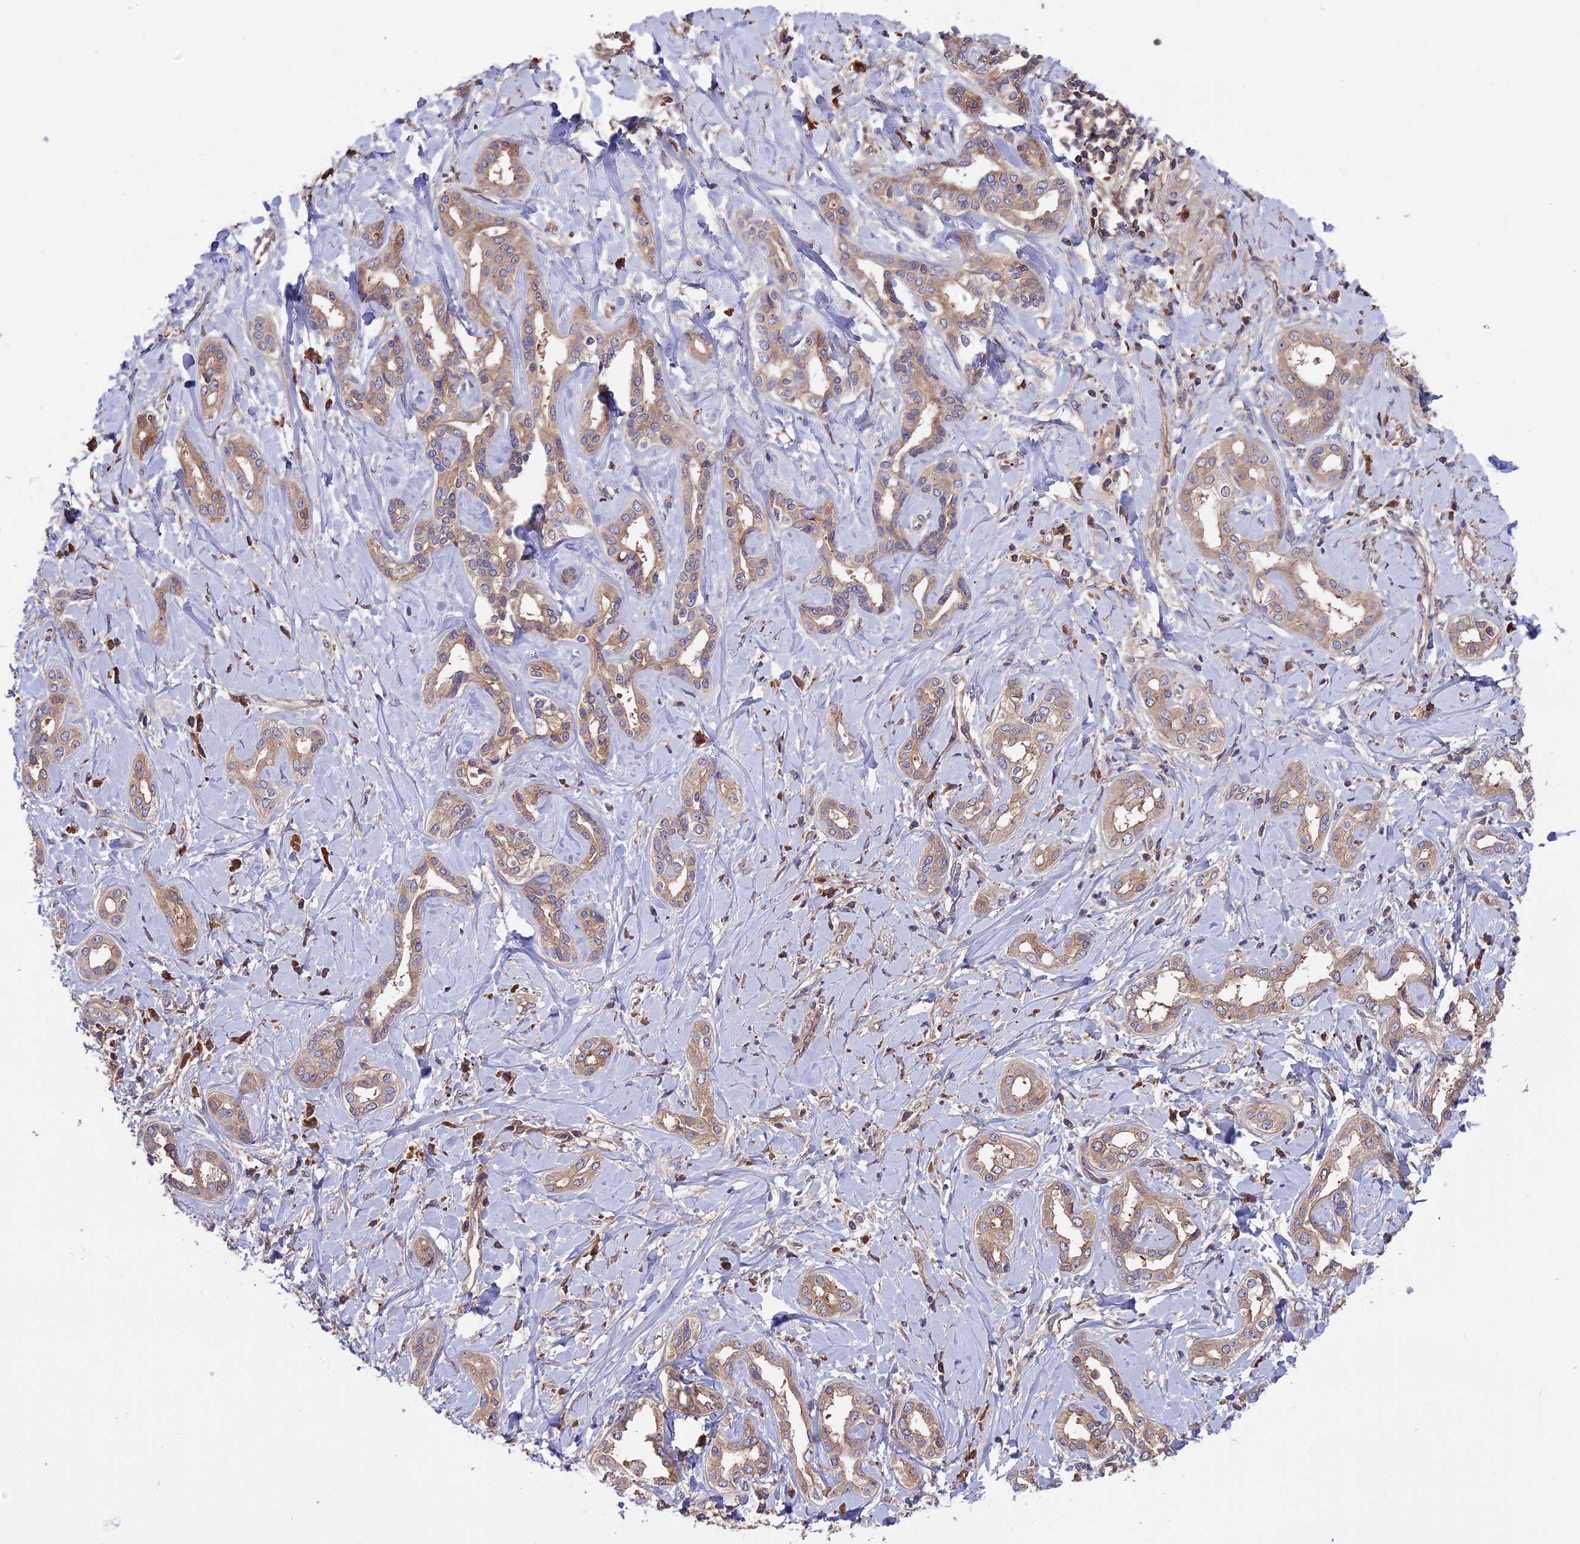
{"staining": {"intensity": "weak", "quantity": ">75%", "location": "cytoplasmic/membranous"}, "tissue": "liver cancer", "cell_type": "Tumor cells", "image_type": "cancer", "snomed": [{"axis": "morphology", "description": "Cholangiocarcinoma"}, {"axis": "topography", "description": "Liver"}], "caption": "Immunohistochemistry (IHC) histopathology image of neoplastic tissue: liver cancer (cholangiocarcinoma) stained using immunohistochemistry demonstrates low levels of weak protein expression localized specifically in the cytoplasmic/membranous of tumor cells, appearing as a cytoplasmic/membranous brown color.", "gene": "SETD6", "patient": {"sex": "female", "age": 77}}